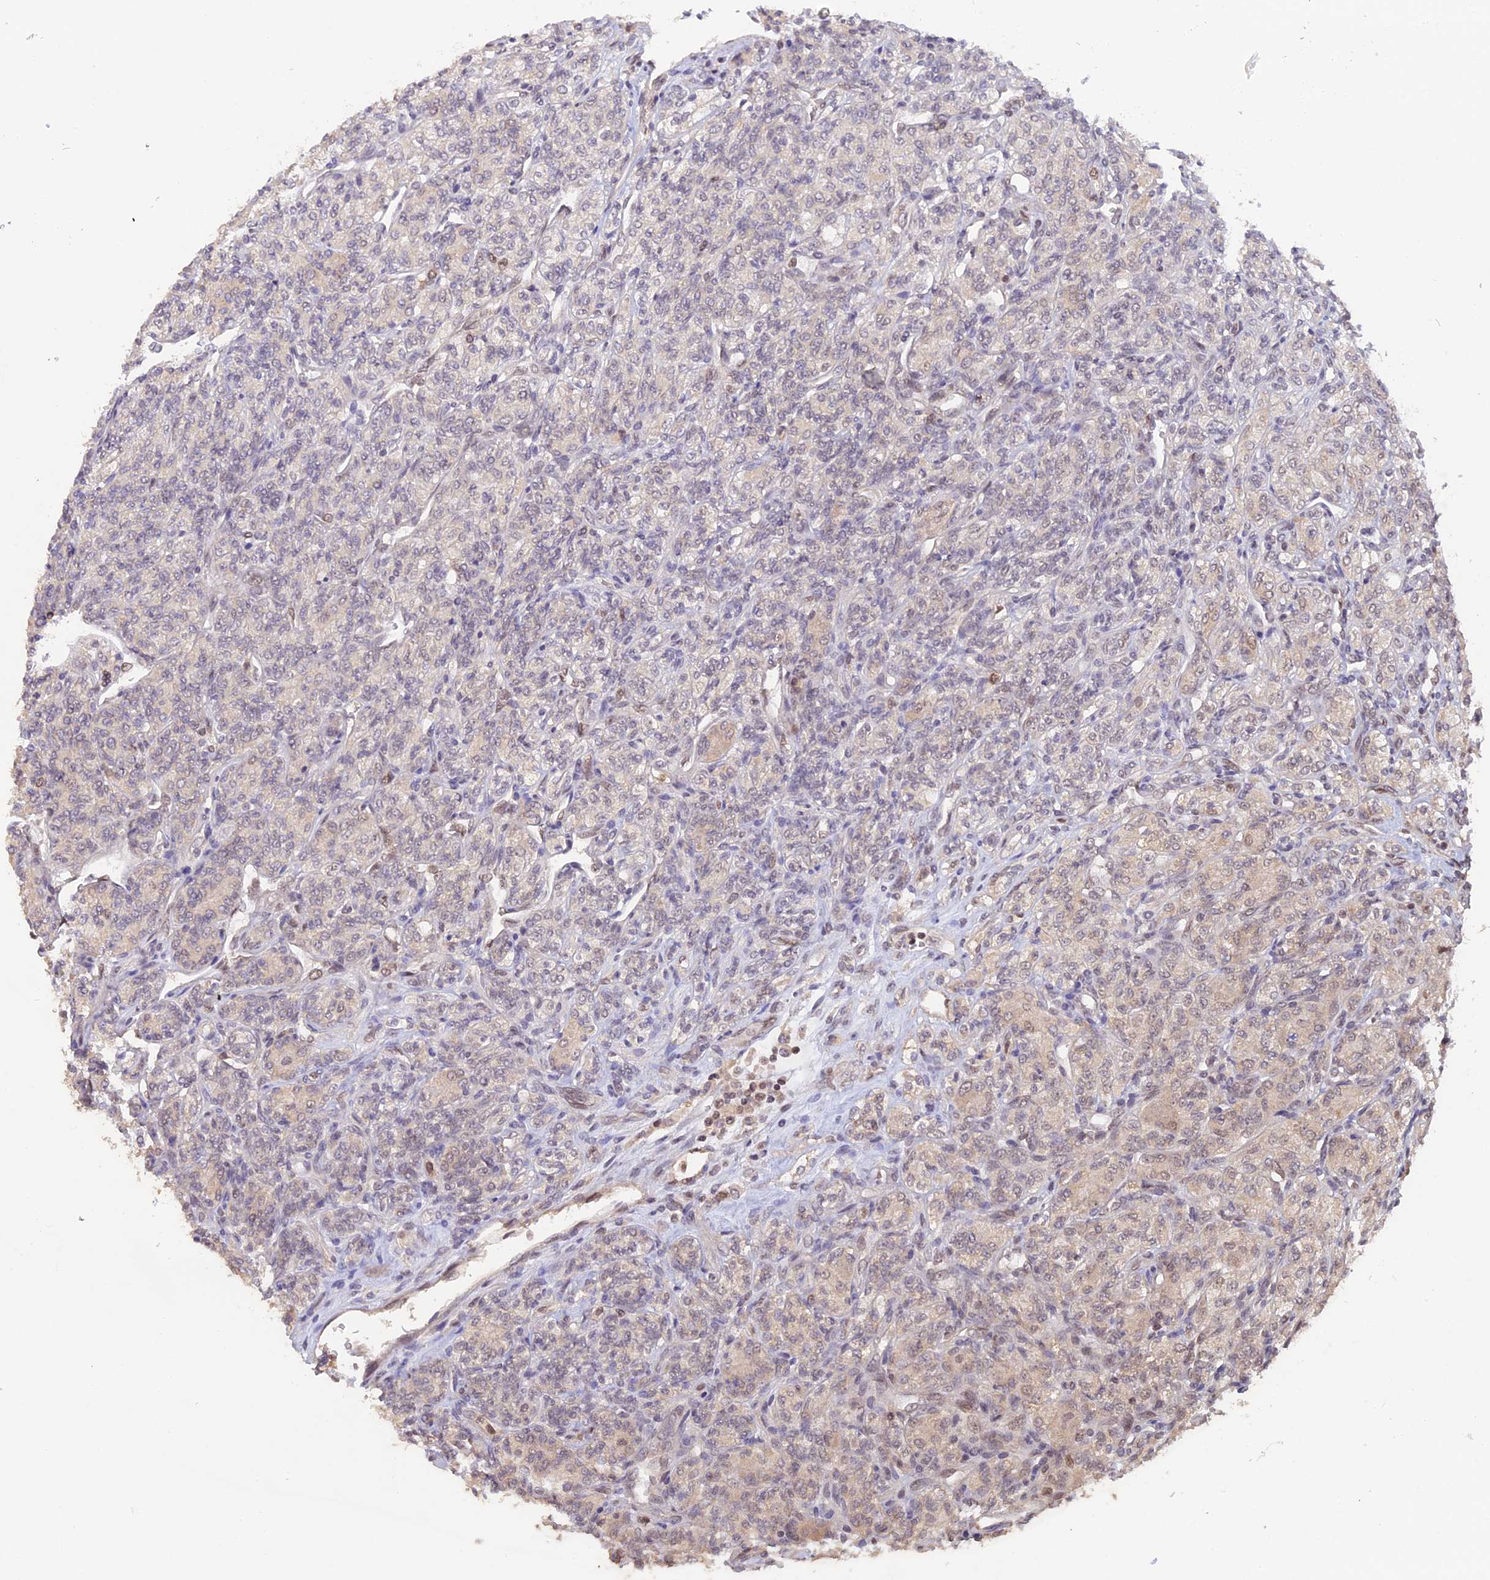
{"staining": {"intensity": "negative", "quantity": "none", "location": "none"}, "tissue": "renal cancer", "cell_type": "Tumor cells", "image_type": "cancer", "snomed": [{"axis": "morphology", "description": "Adenocarcinoma, NOS"}, {"axis": "topography", "description": "Kidney"}], "caption": "Photomicrograph shows no protein expression in tumor cells of renal cancer (adenocarcinoma) tissue.", "gene": "RFC5", "patient": {"sex": "male", "age": 77}}